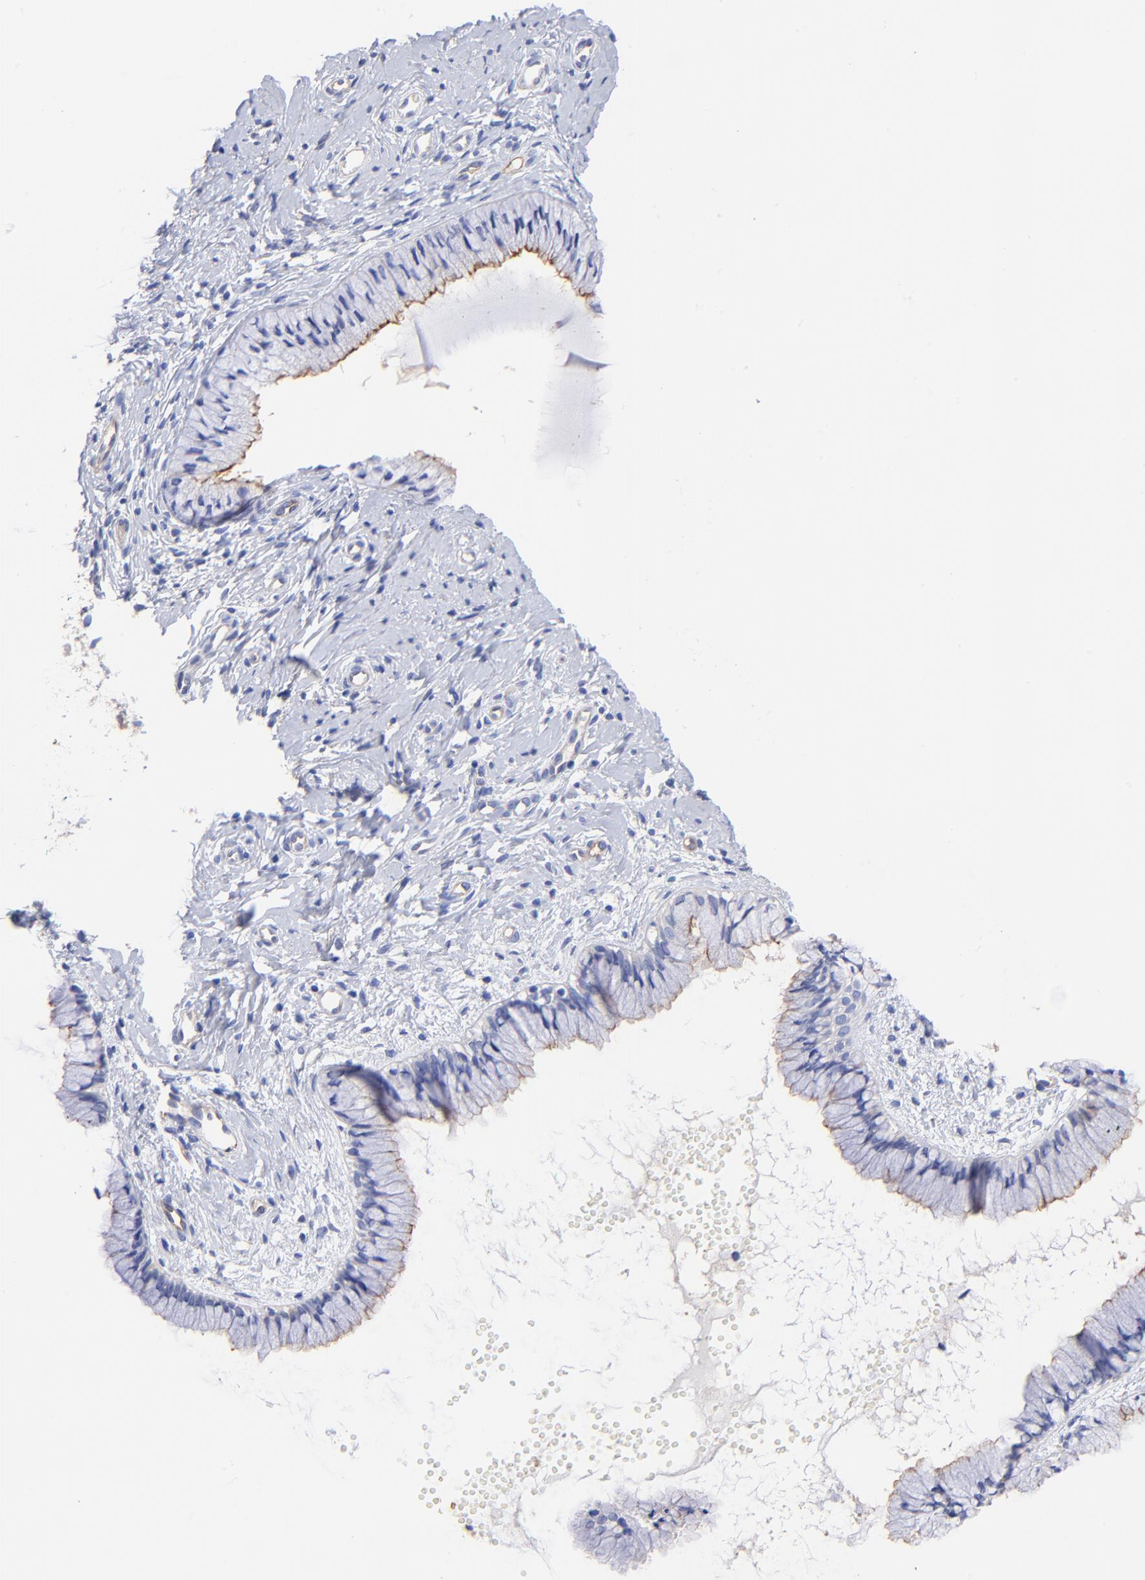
{"staining": {"intensity": "moderate", "quantity": ">75%", "location": "cytoplasmic/membranous"}, "tissue": "cervix", "cell_type": "Glandular cells", "image_type": "normal", "snomed": [{"axis": "morphology", "description": "Normal tissue, NOS"}, {"axis": "topography", "description": "Cervix"}], "caption": "A brown stain labels moderate cytoplasmic/membranous staining of a protein in glandular cells of benign human cervix.", "gene": "SLC44A2", "patient": {"sex": "female", "age": 46}}